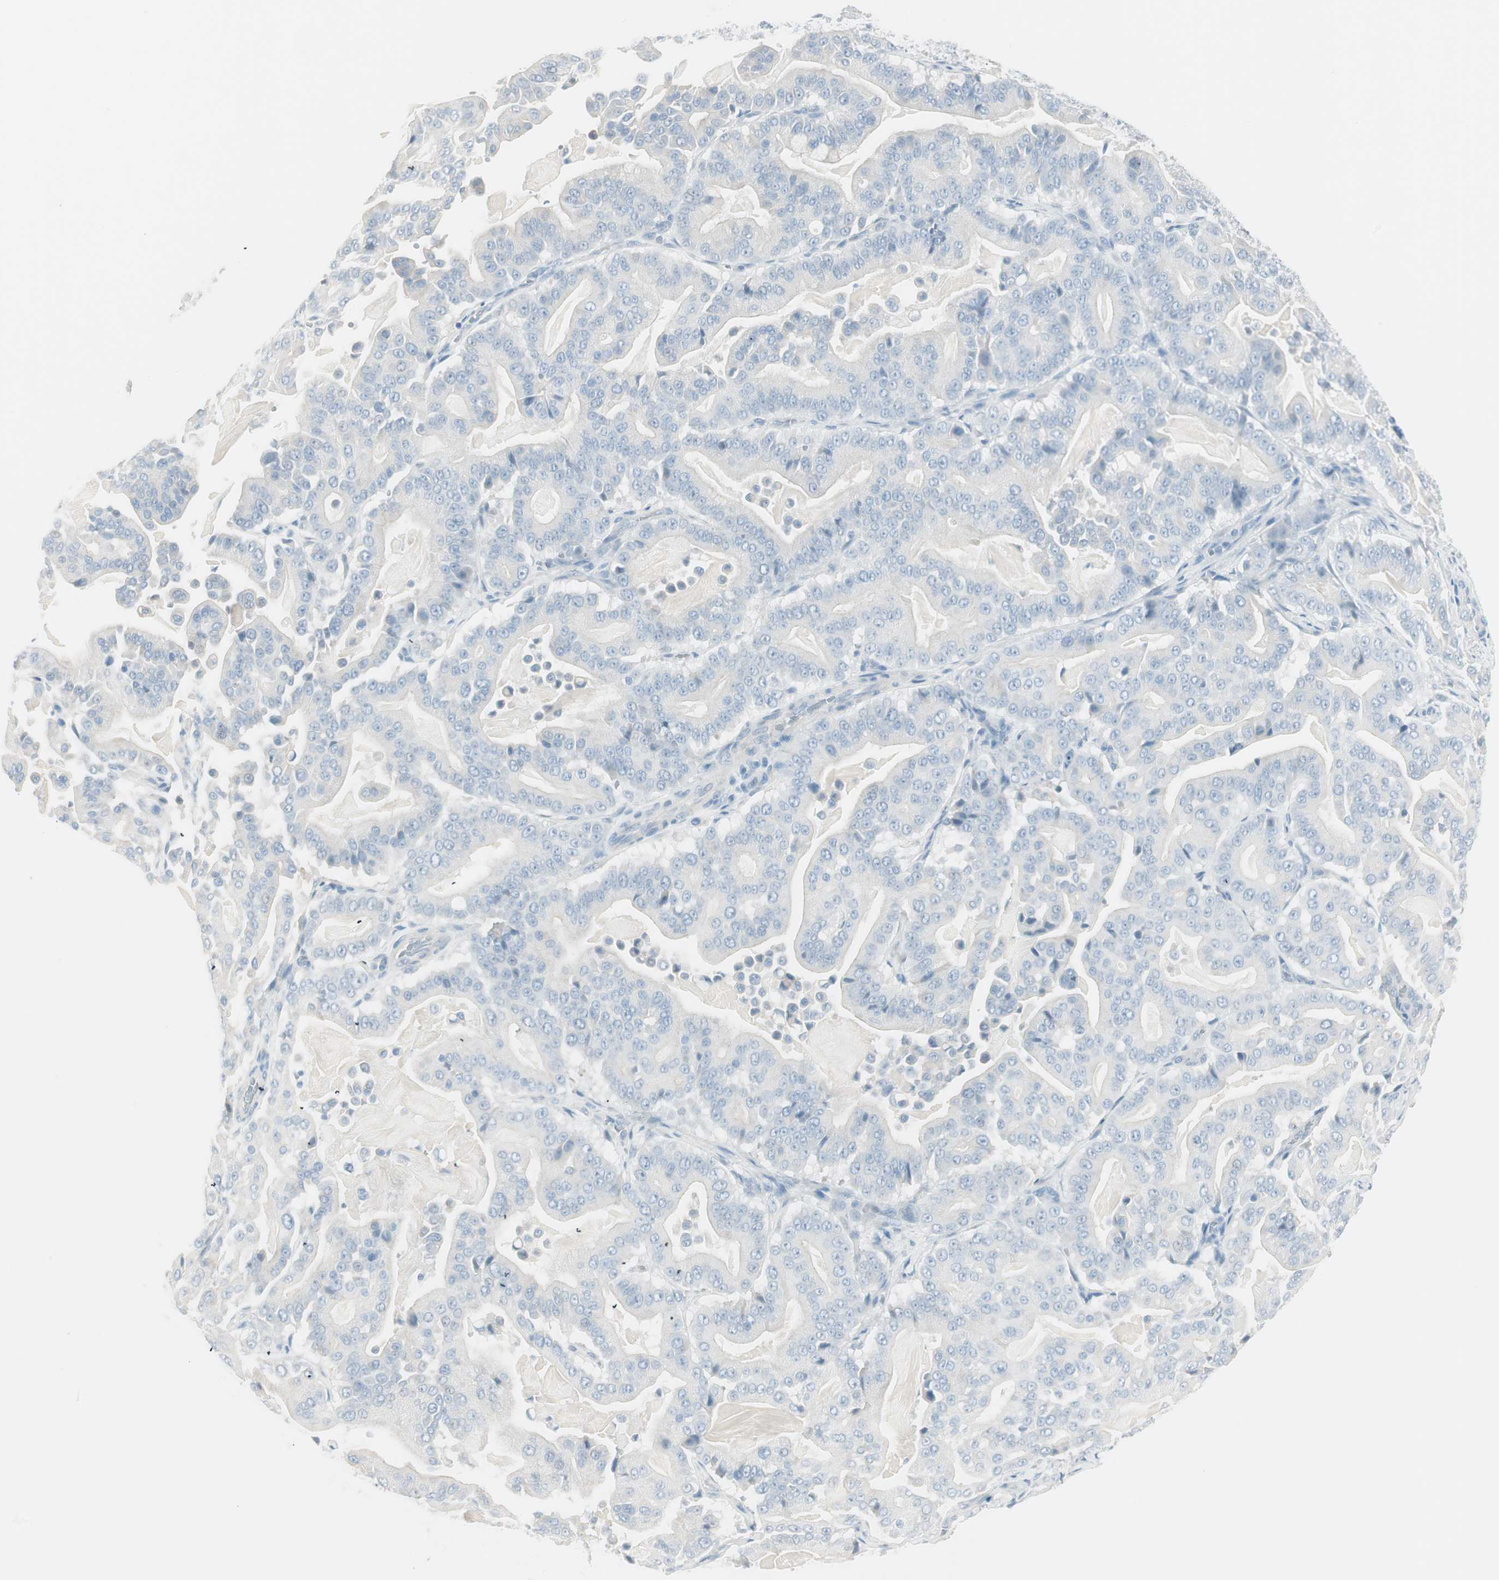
{"staining": {"intensity": "negative", "quantity": "none", "location": "none"}, "tissue": "pancreatic cancer", "cell_type": "Tumor cells", "image_type": "cancer", "snomed": [{"axis": "morphology", "description": "Adenocarcinoma, NOS"}, {"axis": "topography", "description": "Pancreas"}], "caption": "Human pancreatic cancer stained for a protein using immunohistochemistry shows no staining in tumor cells.", "gene": "ITLN2", "patient": {"sex": "male", "age": 63}}